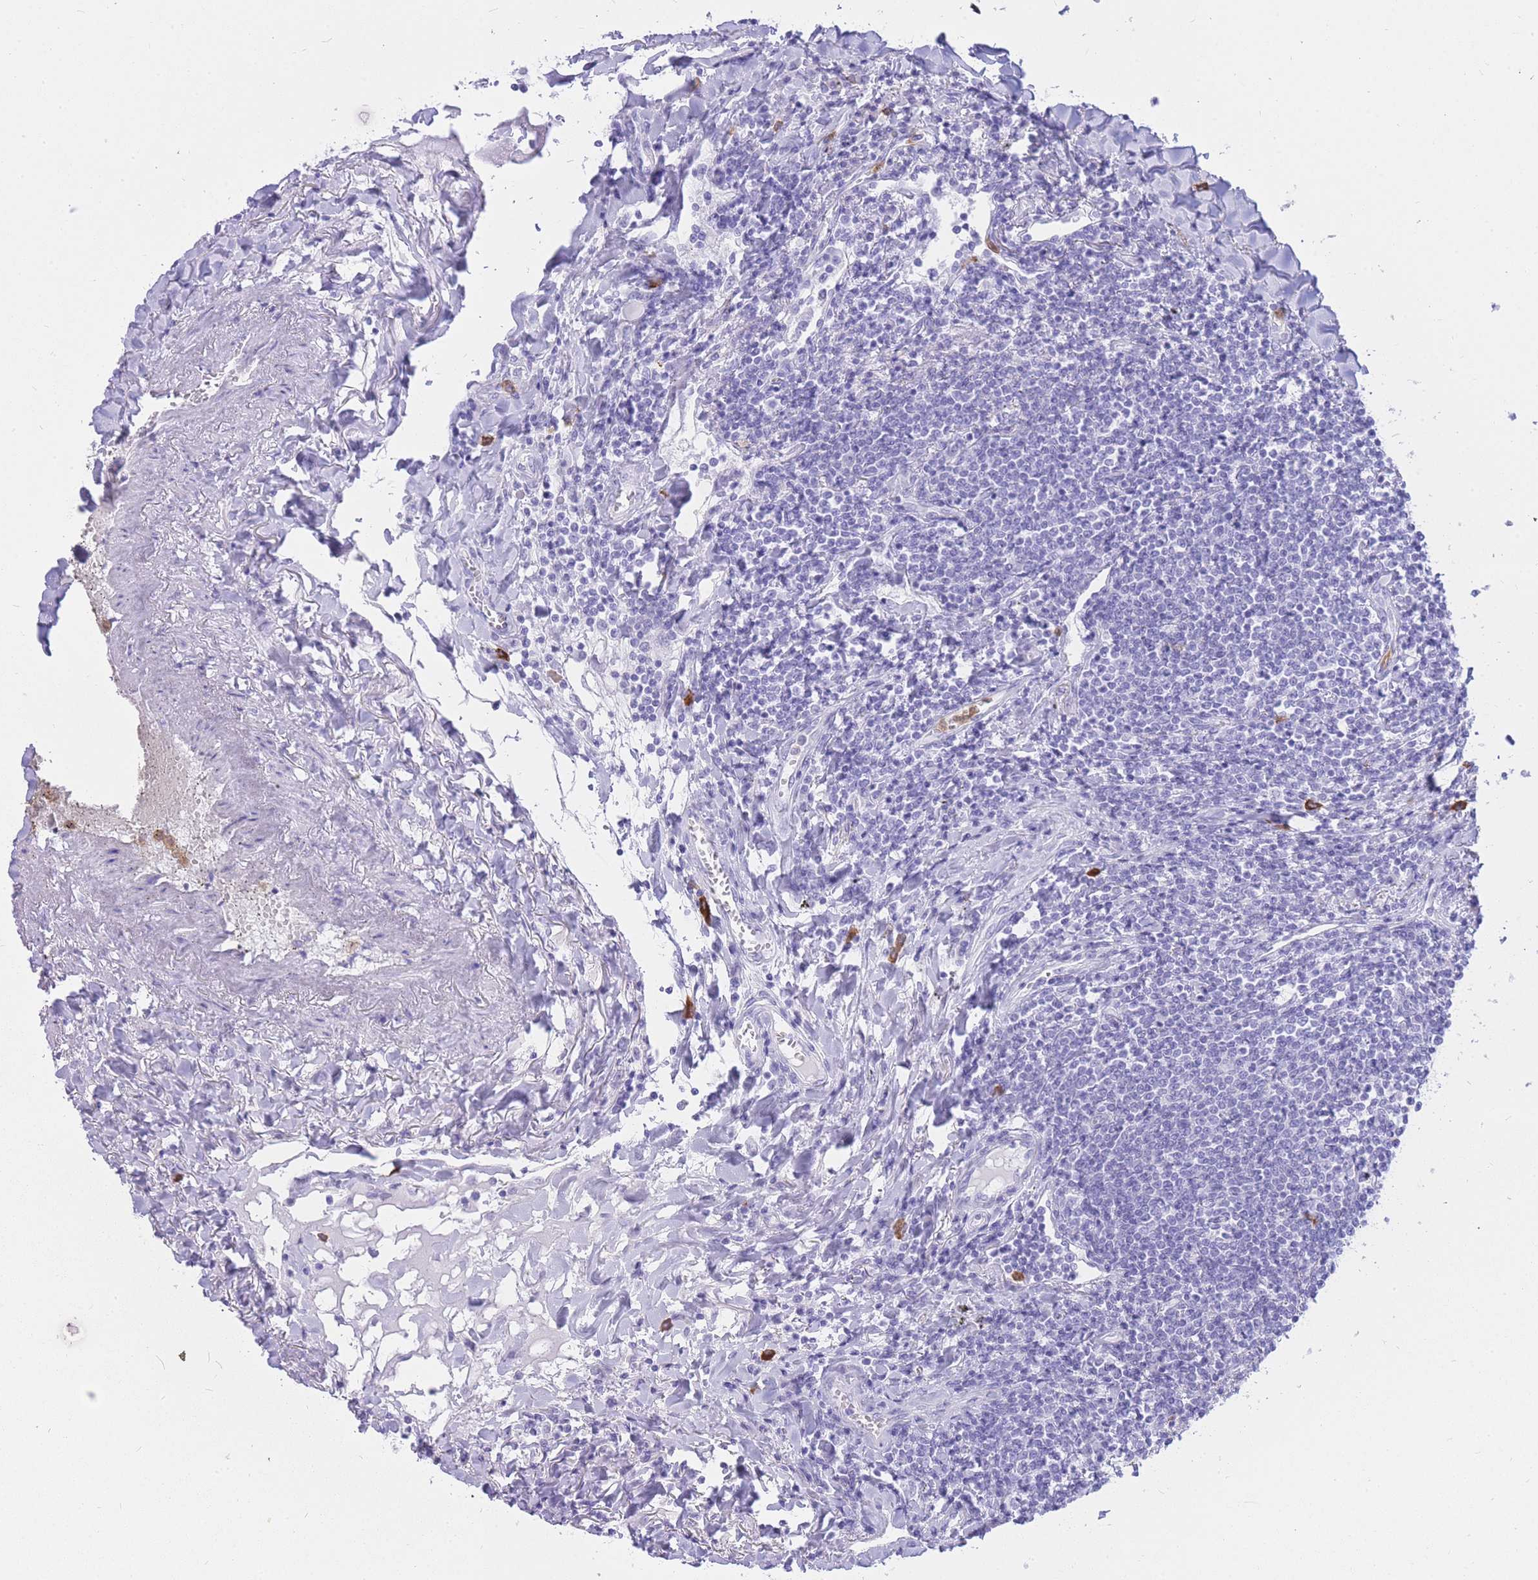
{"staining": {"intensity": "negative", "quantity": "none", "location": "none"}, "tissue": "lymphoma", "cell_type": "Tumor cells", "image_type": "cancer", "snomed": [{"axis": "morphology", "description": "Malignant lymphoma, non-Hodgkin's type, Low grade"}, {"axis": "topography", "description": "Lung"}], "caption": "IHC of human malignant lymphoma, non-Hodgkin's type (low-grade) displays no positivity in tumor cells.", "gene": "HERC1", "patient": {"sex": "female", "age": 71}}